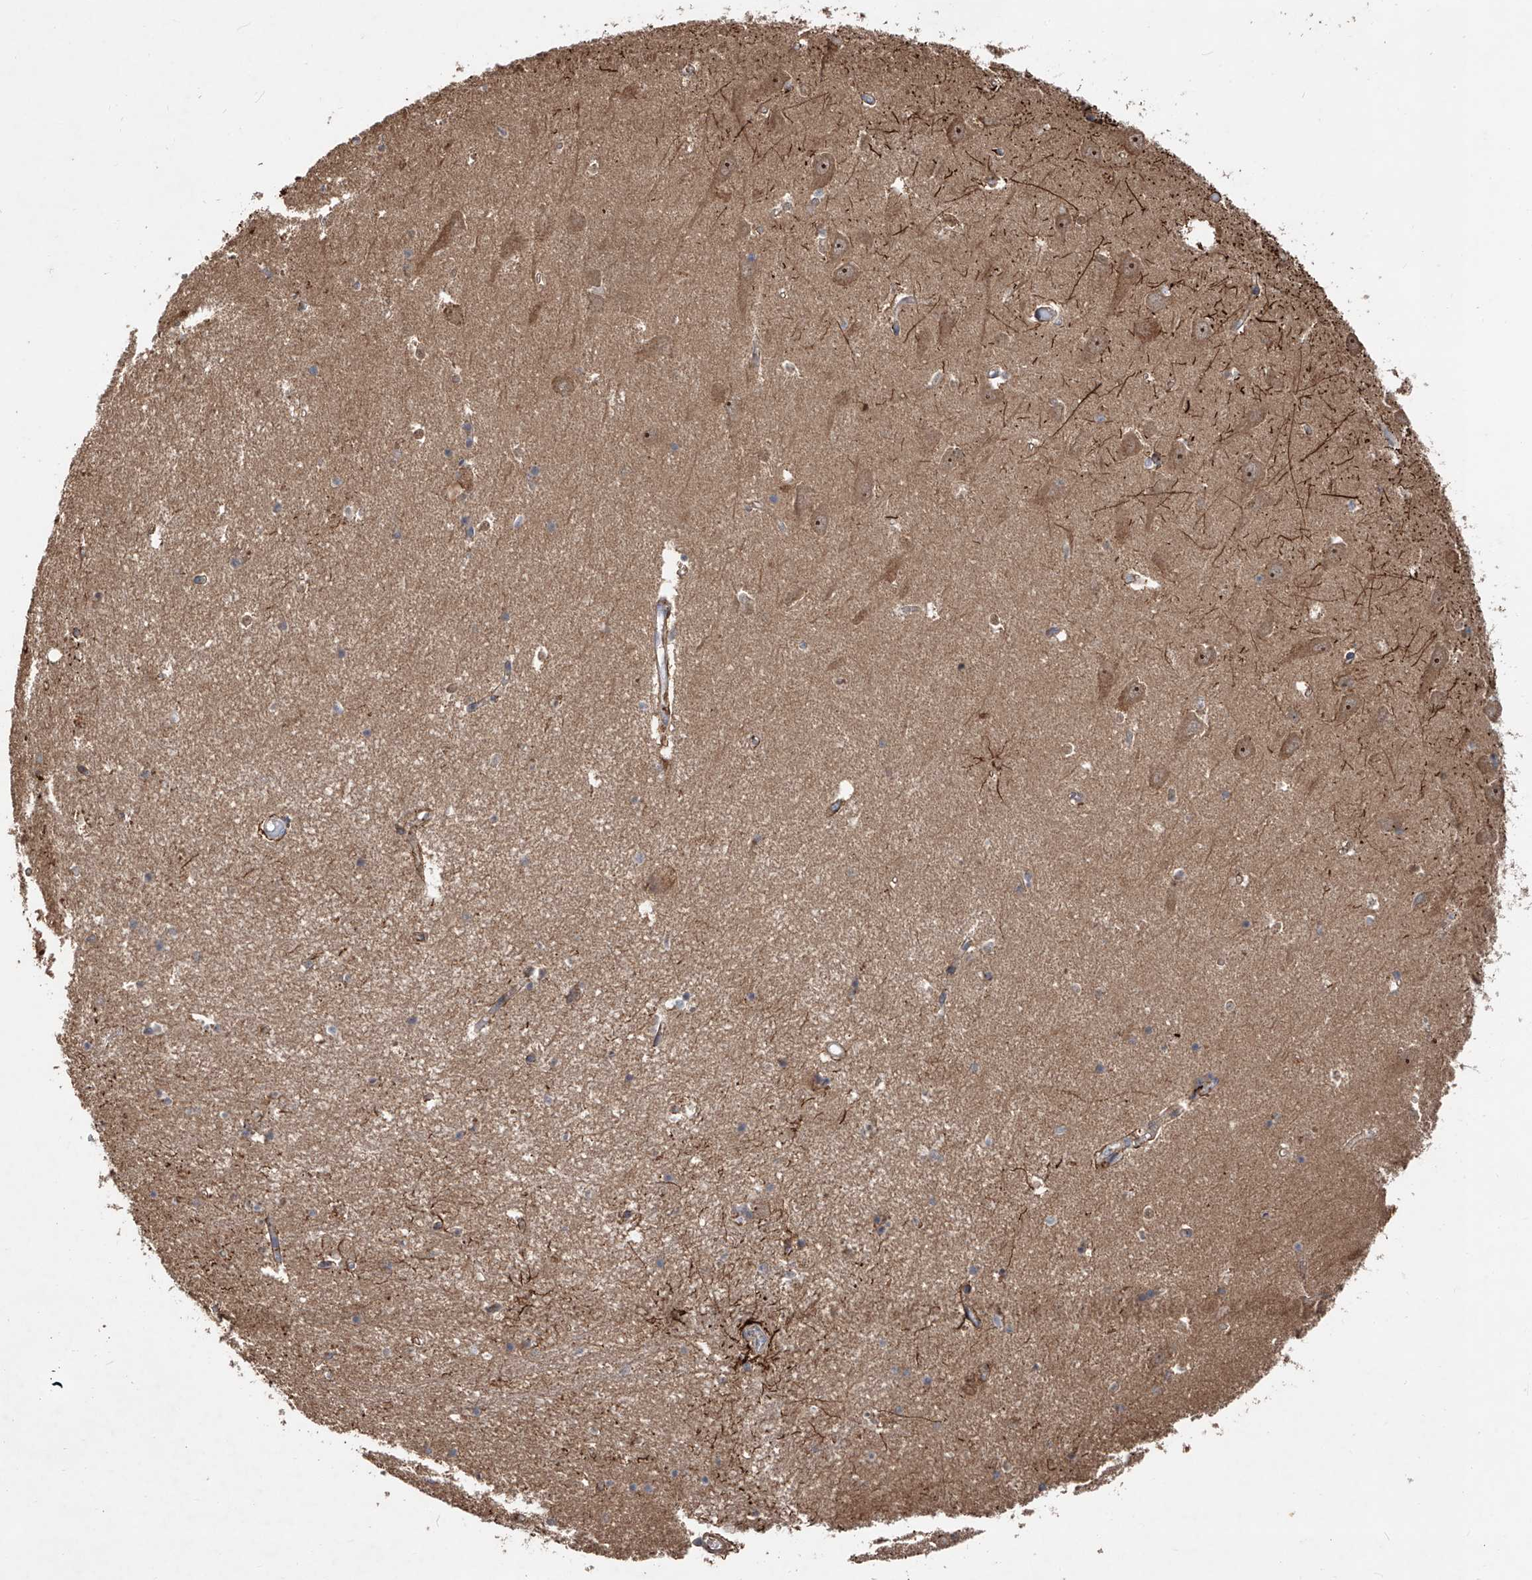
{"staining": {"intensity": "strong", "quantity": "<25%", "location": "cytoplasmic/membranous"}, "tissue": "hippocampus", "cell_type": "Glial cells", "image_type": "normal", "snomed": [{"axis": "morphology", "description": "Normal tissue, NOS"}, {"axis": "topography", "description": "Hippocampus"}], "caption": "Glial cells reveal strong cytoplasmic/membranous expression in about <25% of cells in unremarkable hippocampus.", "gene": "EDN1", "patient": {"sex": "male", "age": 70}}